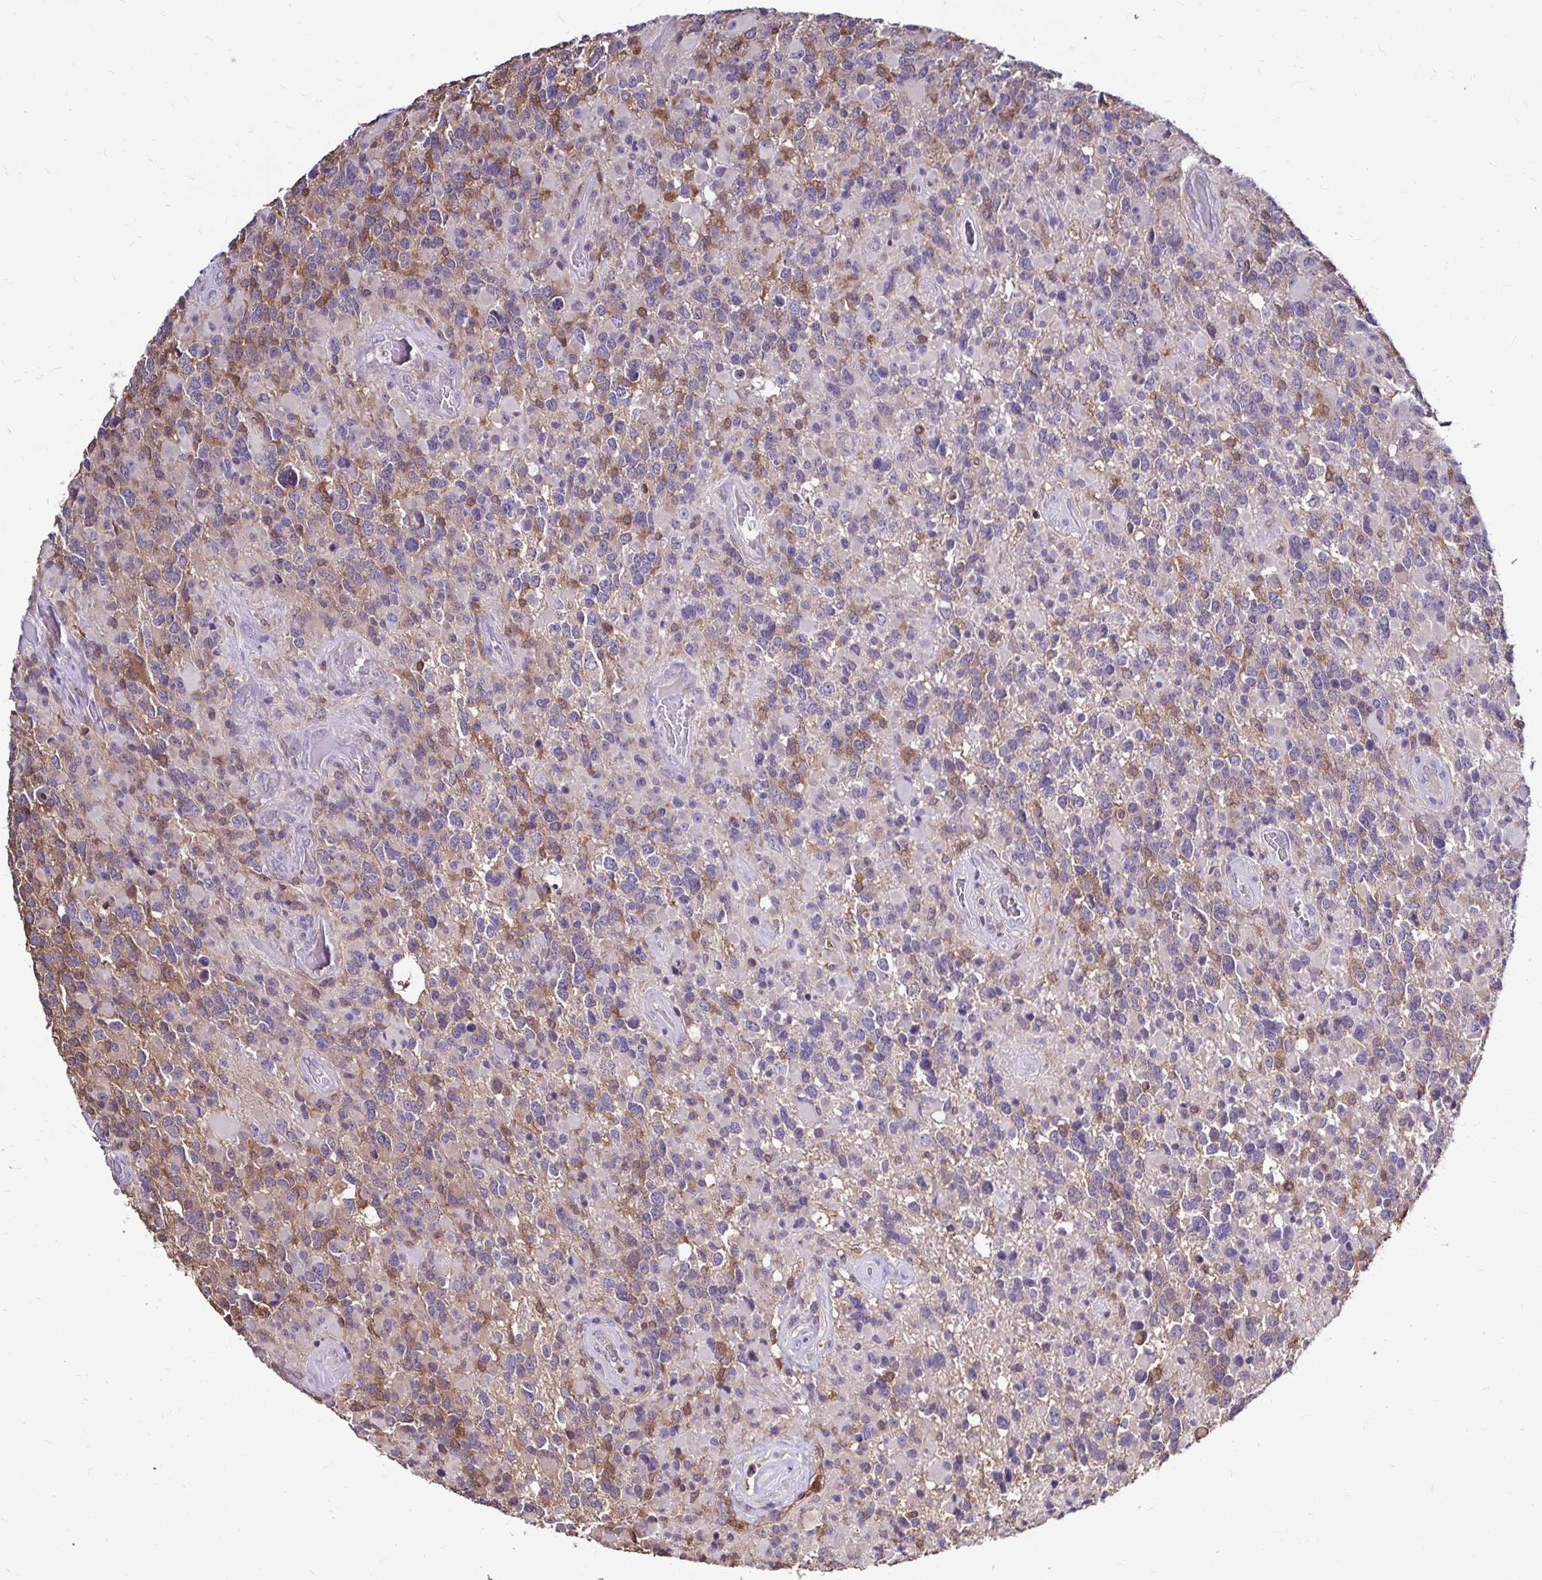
{"staining": {"intensity": "weak", "quantity": "<25%", "location": "cytoplasmic/membranous"}, "tissue": "glioma", "cell_type": "Tumor cells", "image_type": "cancer", "snomed": [{"axis": "morphology", "description": "Glioma, malignant, High grade"}, {"axis": "topography", "description": "Brain"}], "caption": "A micrograph of glioma stained for a protein reveals no brown staining in tumor cells.", "gene": "IDH1", "patient": {"sex": "female", "age": 40}}